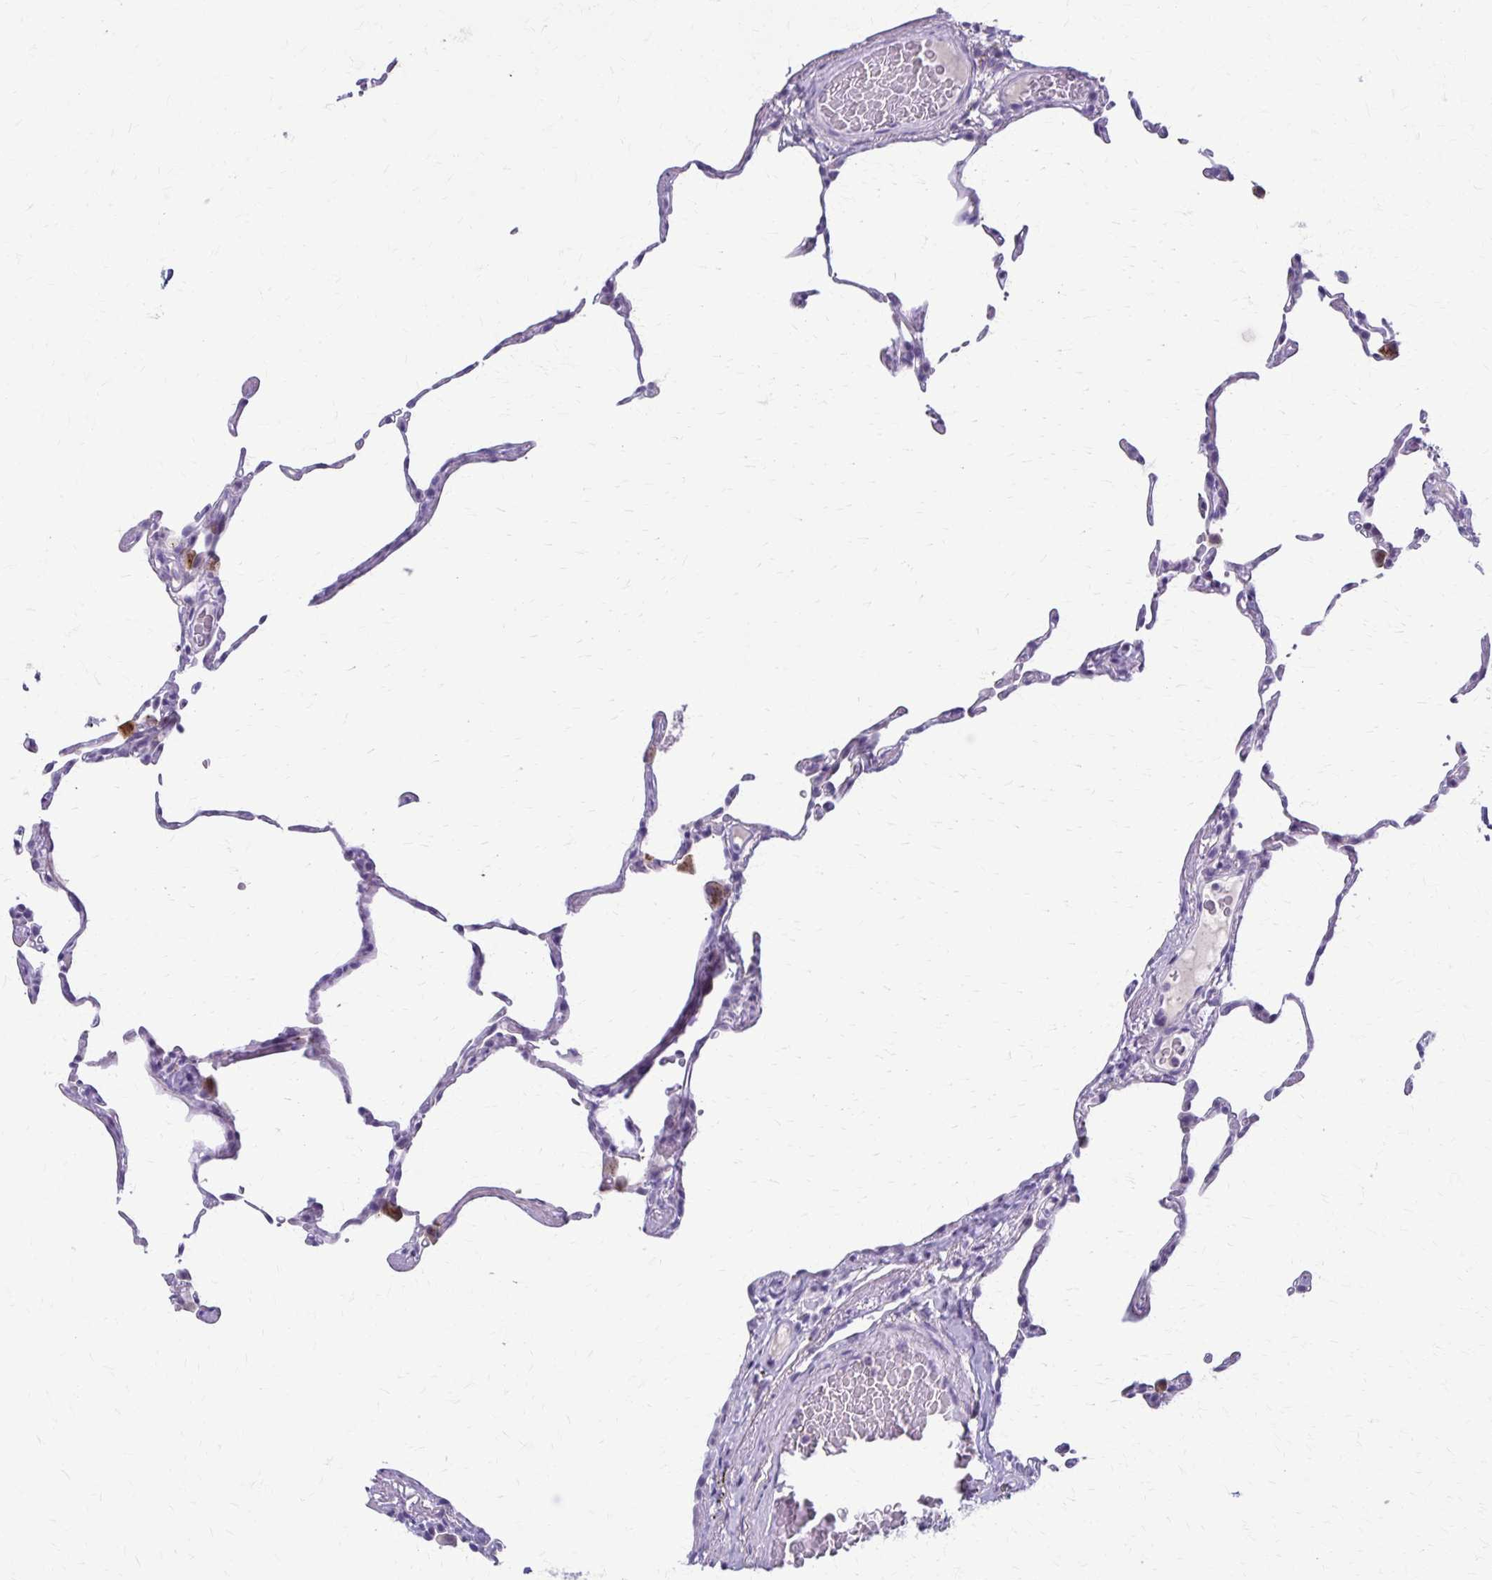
{"staining": {"intensity": "moderate", "quantity": "<25%", "location": "cytoplasmic/membranous"}, "tissue": "lung", "cell_type": "Alveolar cells", "image_type": "normal", "snomed": [{"axis": "morphology", "description": "Normal tissue, NOS"}, {"axis": "topography", "description": "Lung"}], "caption": "This photomicrograph exhibits normal lung stained with immunohistochemistry to label a protein in brown. The cytoplasmic/membranous of alveolar cells show moderate positivity for the protein. Nuclei are counter-stained blue.", "gene": "TMEM60", "patient": {"sex": "female", "age": 57}}